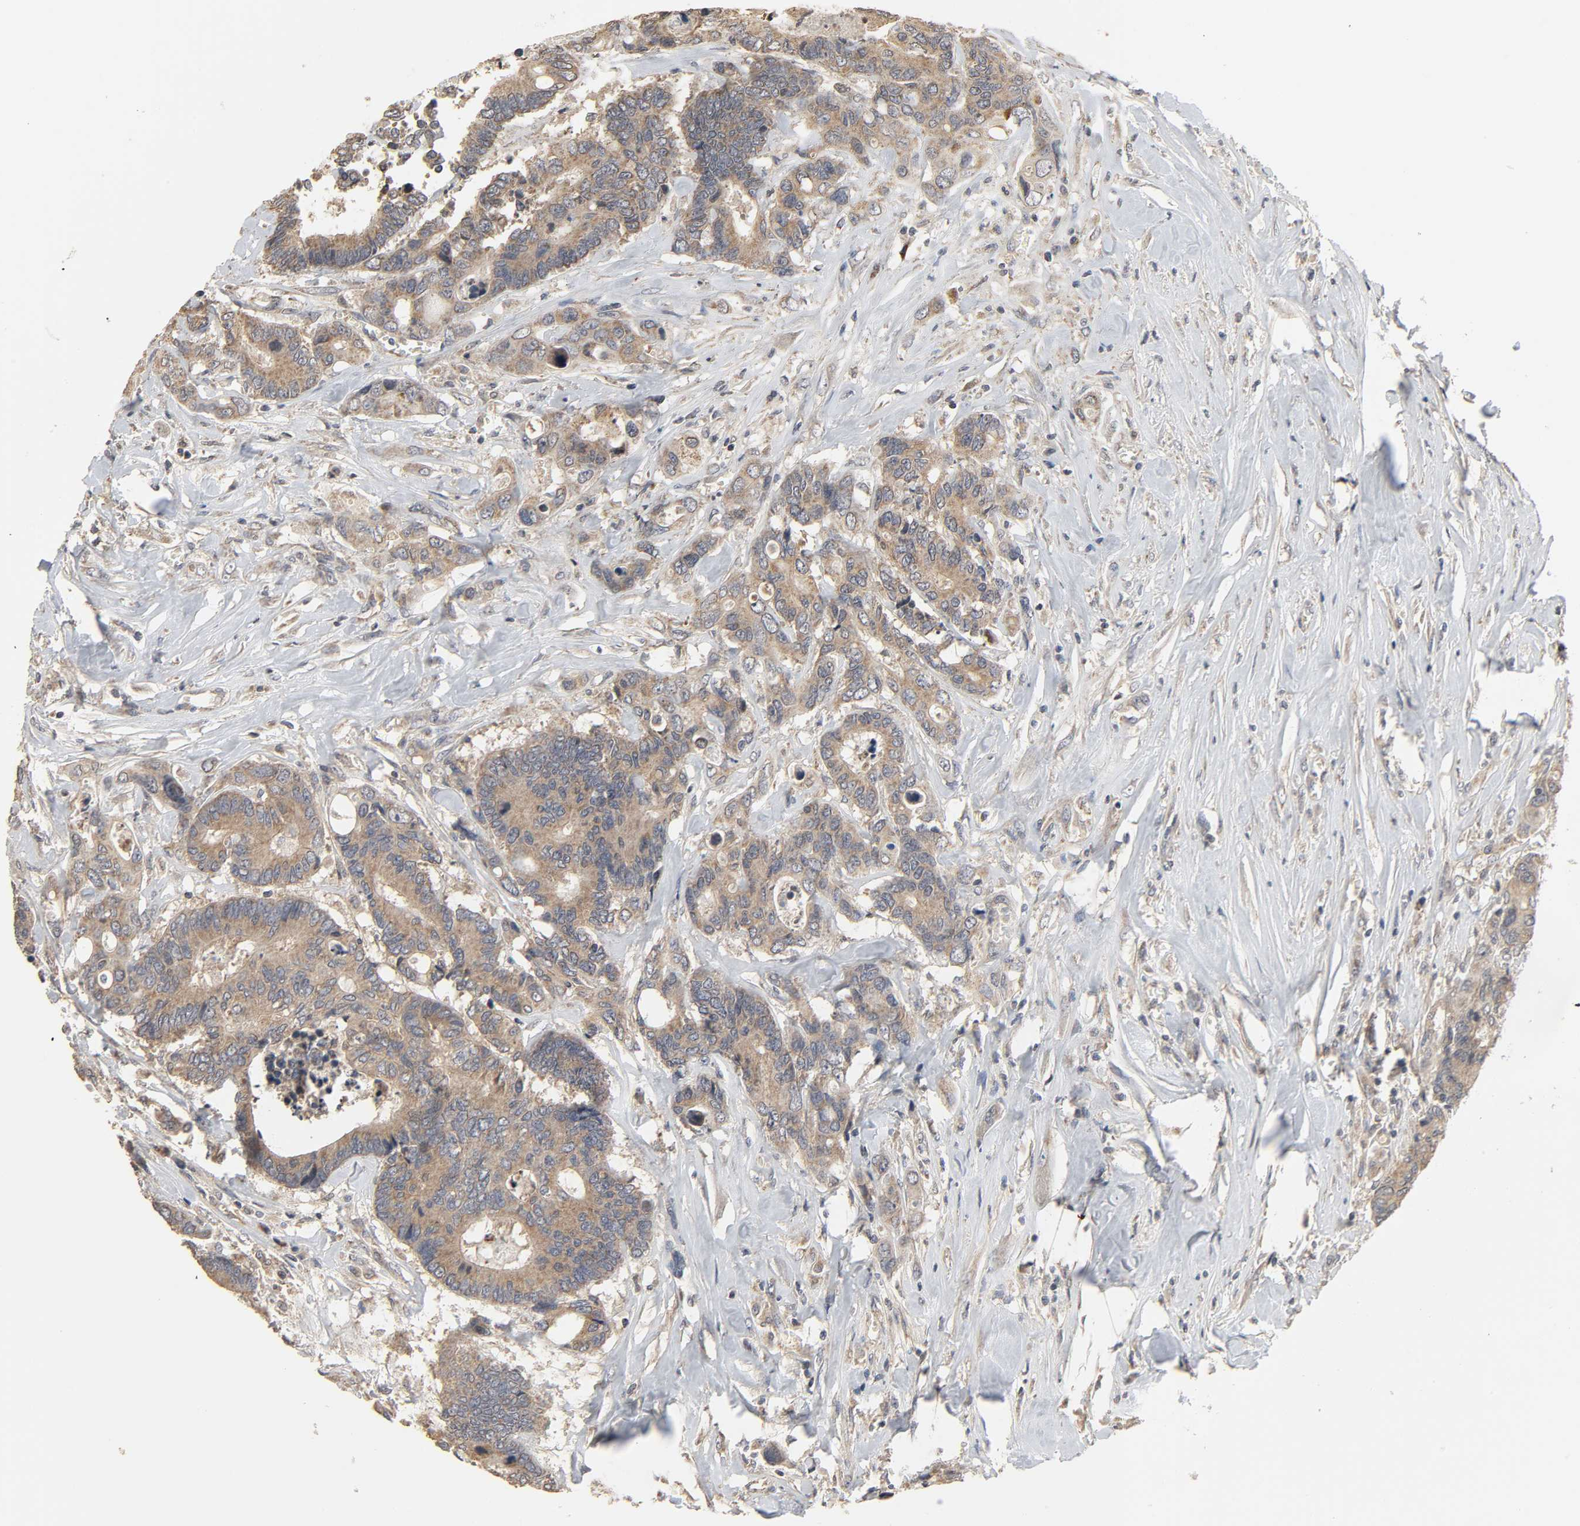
{"staining": {"intensity": "weak", "quantity": ">75%", "location": "cytoplasmic/membranous"}, "tissue": "colorectal cancer", "cell_type": "Tumor cells", "image_type": "cancer", "snomed": [{"axis": "morphology", "description": "Adenocarcinoma, NOS"}, {"axis": "topography", "description": "Rectum"}], "caption": "Immunohistochemical staining of colorectal adenocarcinoma demonstrates weak cytoplasmic/membranous protein staining in approximately >75% of tumor cells.", "gene": "CLEC4E", "patient": {"sex": "male", "age": 55}}